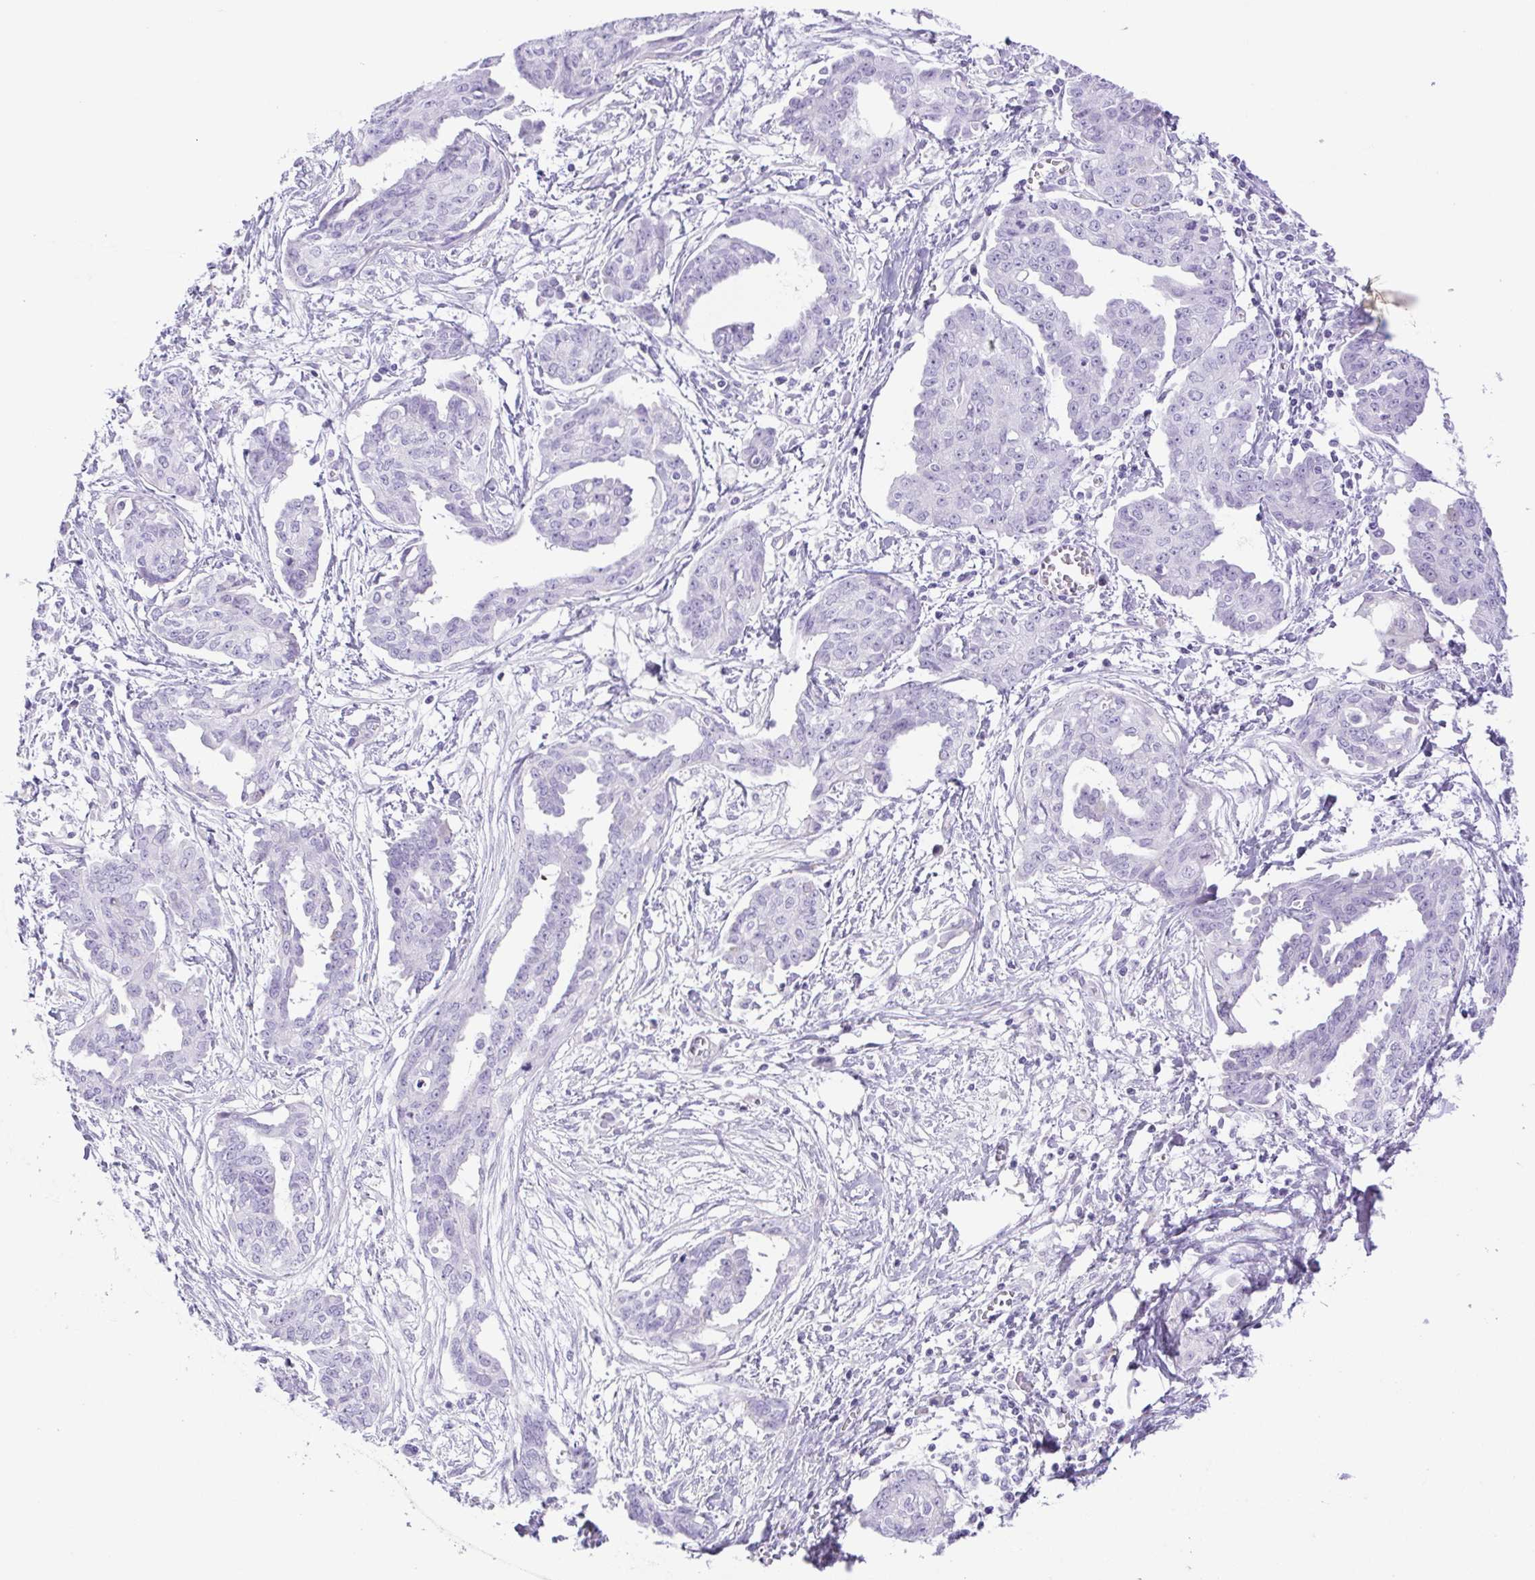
{"staining": {"intensity": "negative", "quantity": "none", "location": "none"}, "tissue": "ovarian cancer", "cell_type": "Tumor cells", "image_type": "cancer", "snomed": [{"axis": "morphology", "description": "Cystadenocarcinoma, serous, NOS"}, {"axis": "topography", "description": "Ovary"}], "caption": "This image is of ovarian cancer (serous cystadenocarcinoma) stained with immunohistochemistry to label a protein in brown with the nuclei are counter-stained blue. There is no staining in tumor cells. The staining was performed using DAB to visualize the protein expression in brown, while the nuclei were stained in blue with hematoxylin (Magnification: 20x).", "gene": "CDSN", "patient": {"sex": "female", "age": 71}}